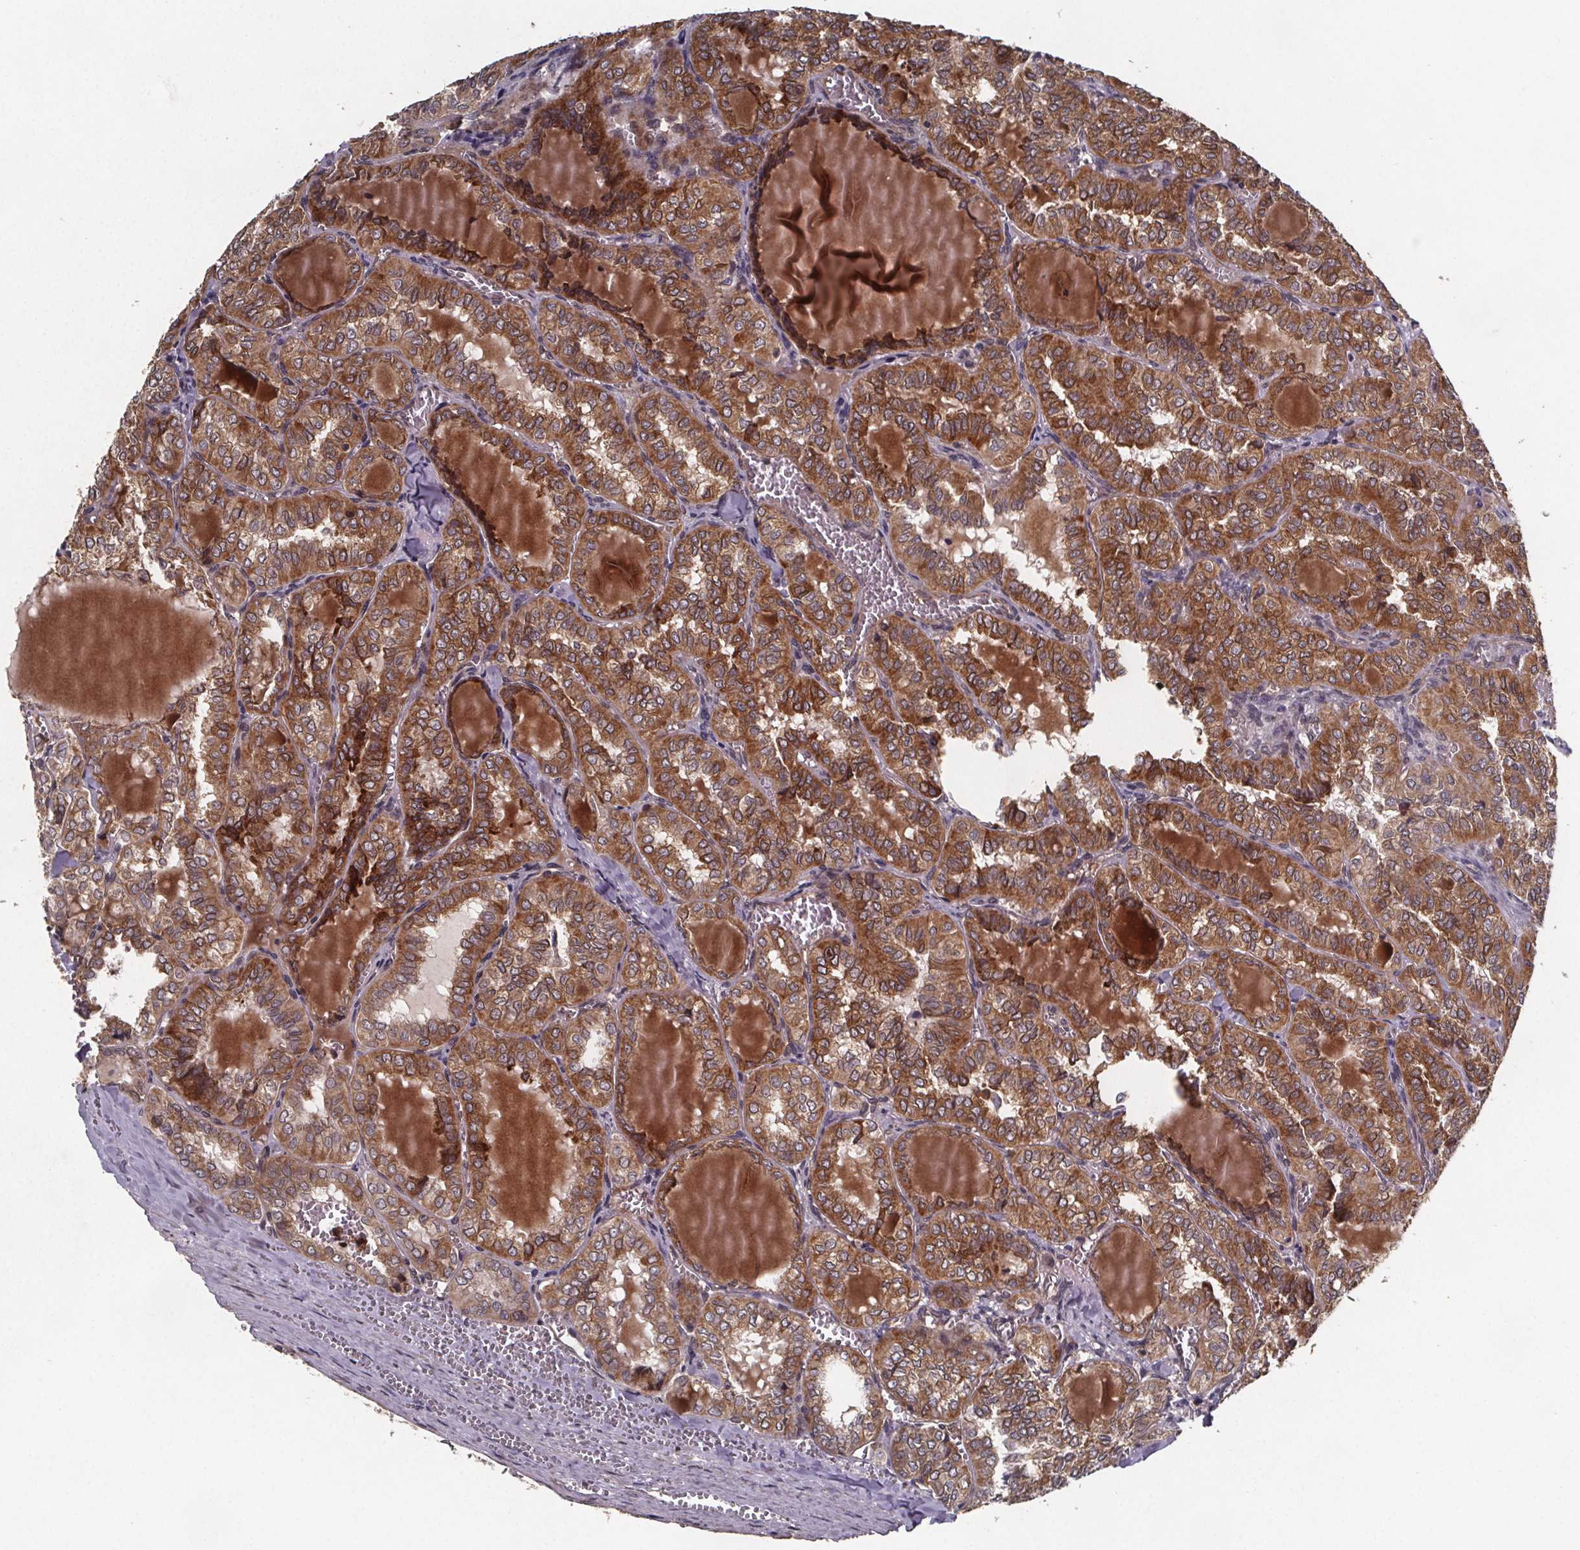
{"staining": {"intensity": "moderate", "quantity": ">75%", "location": "cytoplasmic/membranous"}, "tissue": "thyroid cancer", "cell_type": "Tumor cells", "image_type": "cancer", "snomed": [{"axis": "morphology", "description": "Papillary adenocarcinoma, NOS"}, {"axis": "topography", "description": "Thyroid gland"}], "caption": "This is an image of IHC staining of thyroid cancer, which shows moderate positivity in the cytoplasmic/membranous of tumor cells.", "gene": "PIERCE2", "patient": {"sex": "female", "age": 41}}